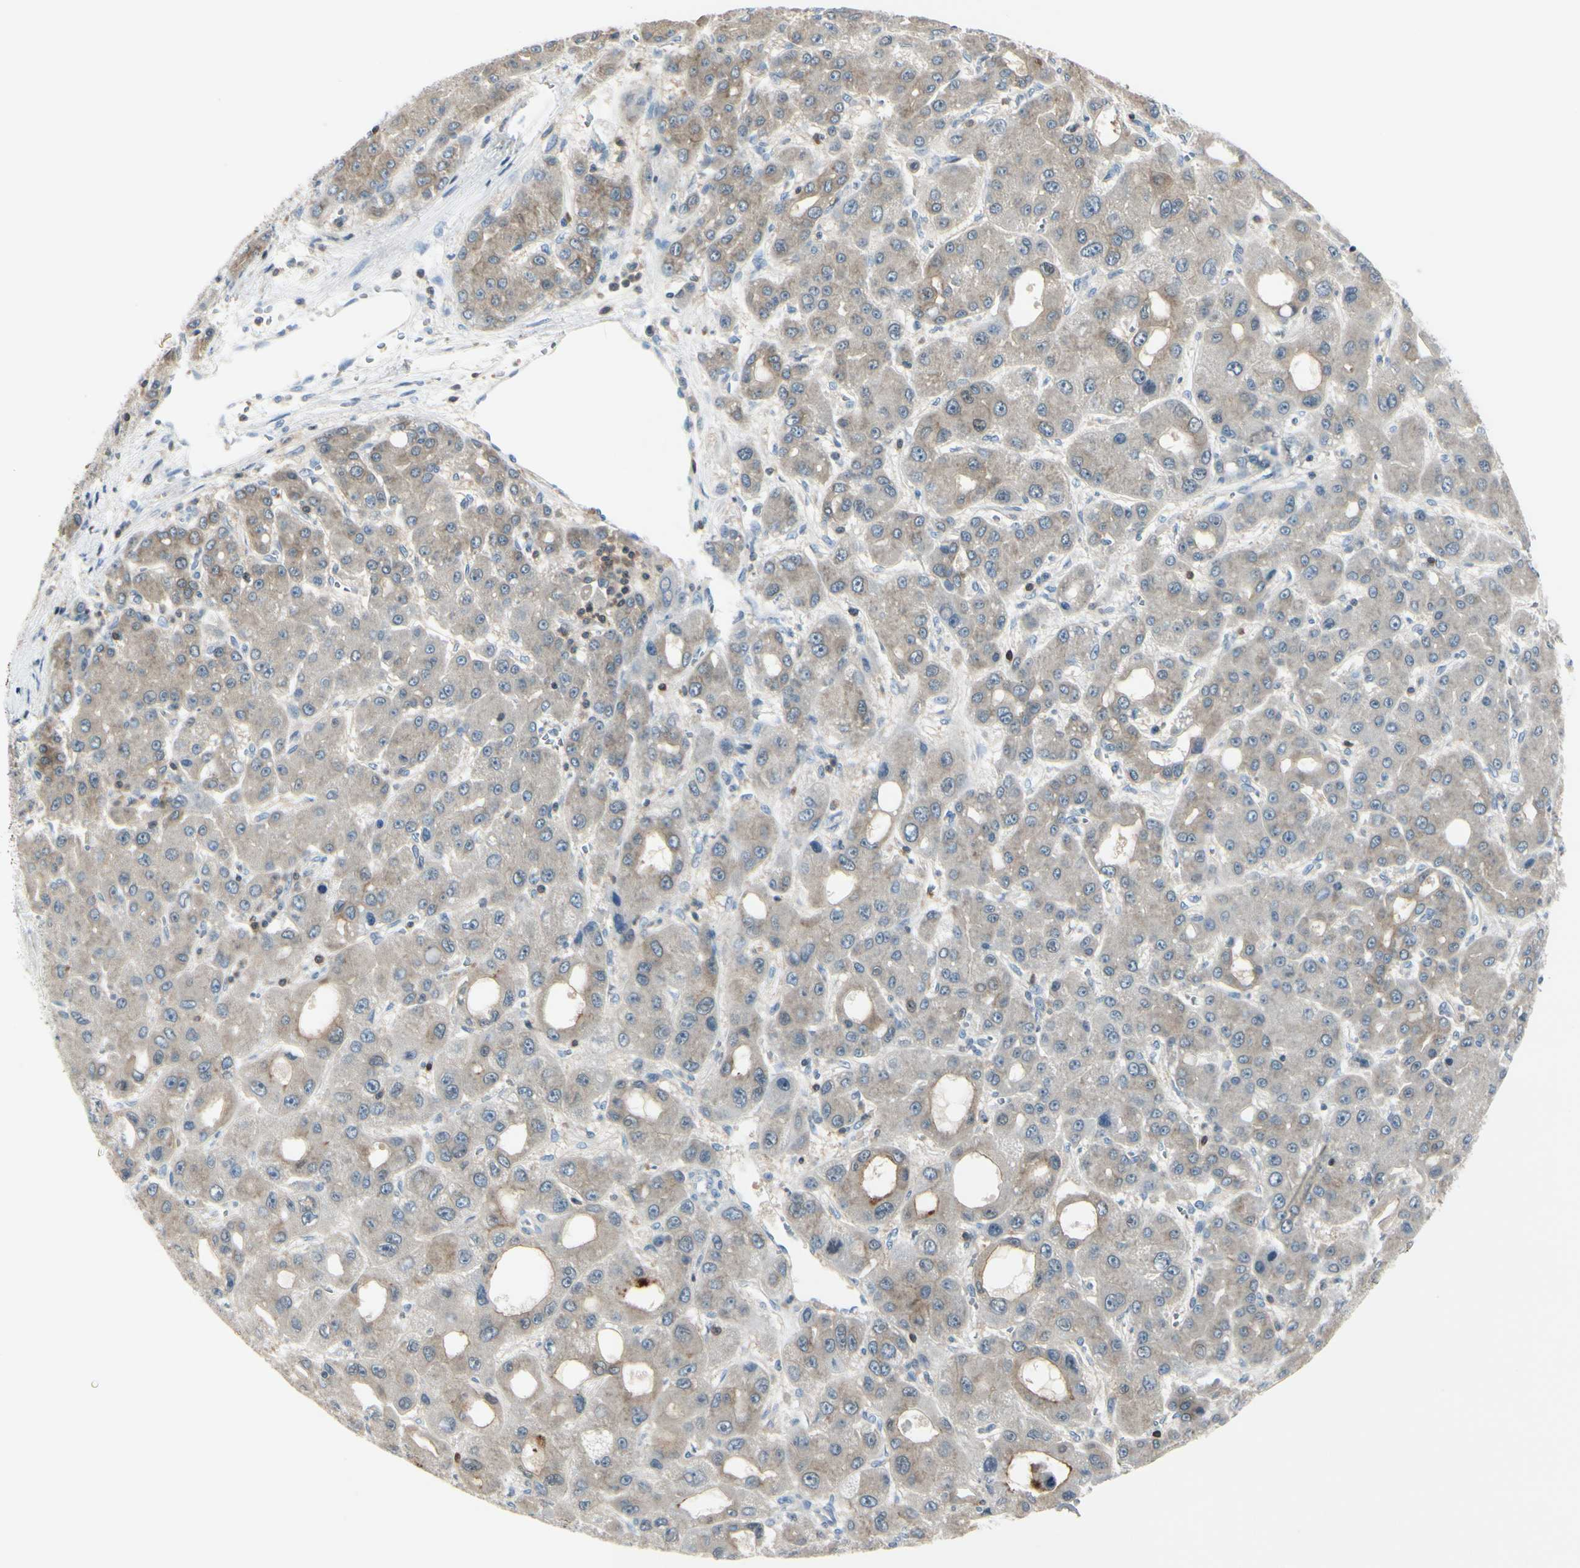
{"staining": {"intensity": "weak", "quantity": "25%-75%", "location": "cytoplasmic/membranous"}, "tissue": "liver cancer", "cell_type": "Tumor cells", "image_type": "cancer", "snomed": [{"axis": "morphology", "description": "Carcinoma, Hepatocellular, NOS"}, {"axis": "topography", "description": "Liver"}], "caption": "Liver cancer stained with immunohistochemistry reveals weak cytoplasmic/membranous expression in about 25%-75% of tumor cells.", "gene": "SLC9A3R1", "patient": {"sex": "male", "age": 55}}